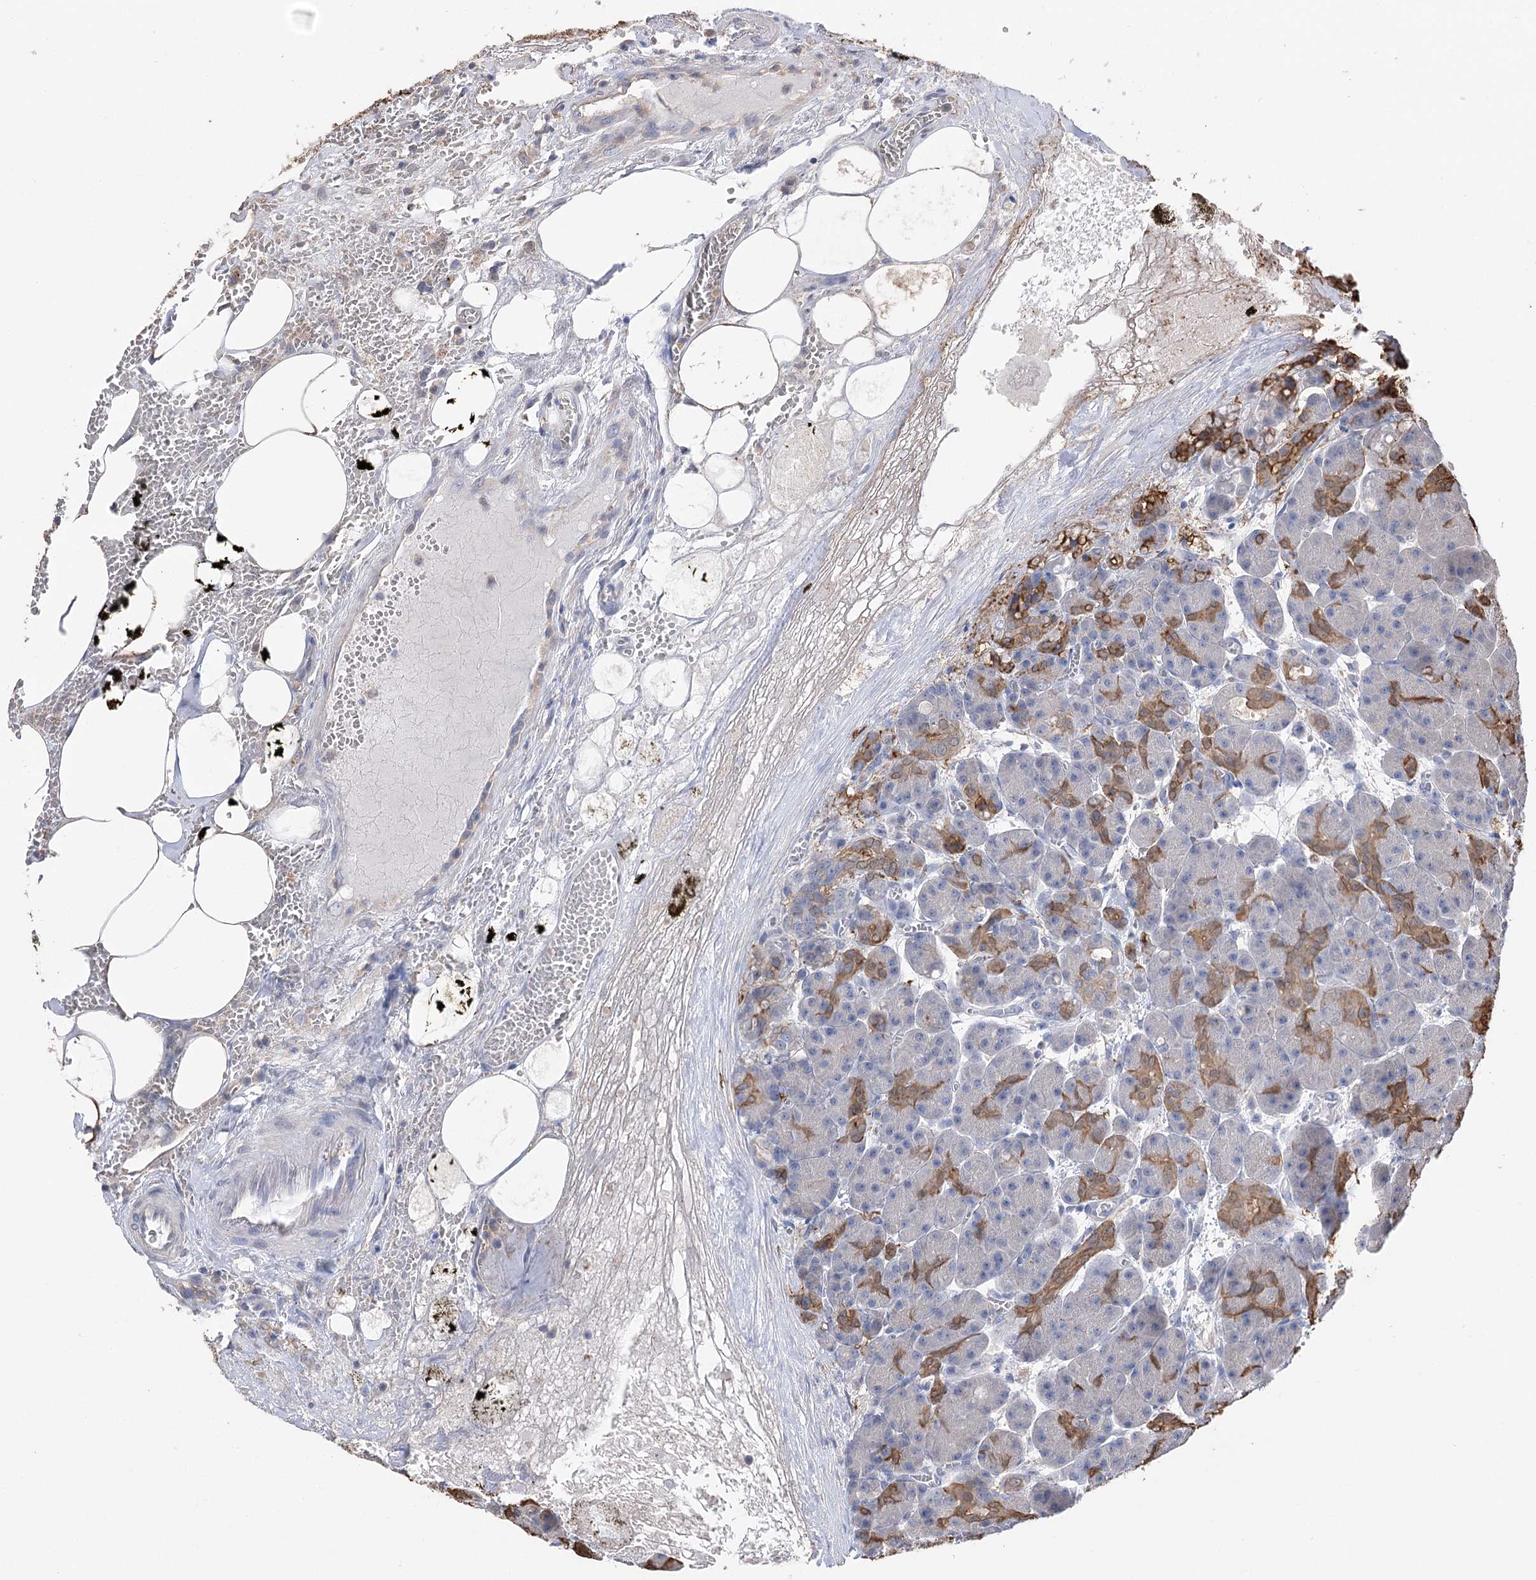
{"staining": {"intensity": "moderate", "quantity": "25%-75%", "location": "cytoplasmic/membranous"}, "tissue": "pancreas", "cell_type": "Exocrine glandular cells", "image_type": "normal", "snomed": [{"axis": "morphology", "description": "Normal tissue, NOS"}, {"axis": "topography", "description": "Pancreas"}], "caption": "High-magnification brightfield microscopy of unremarkable pancreas stained with DAB (brown) and counterstained with hematoxylin (blue). exocrine glandular cells exhibit moderate cytoplasmic/membranous expression is present in approximately25%-75% of cells.", "gene": "UGP2", "patient": {"sex": "male", "age": 63}}